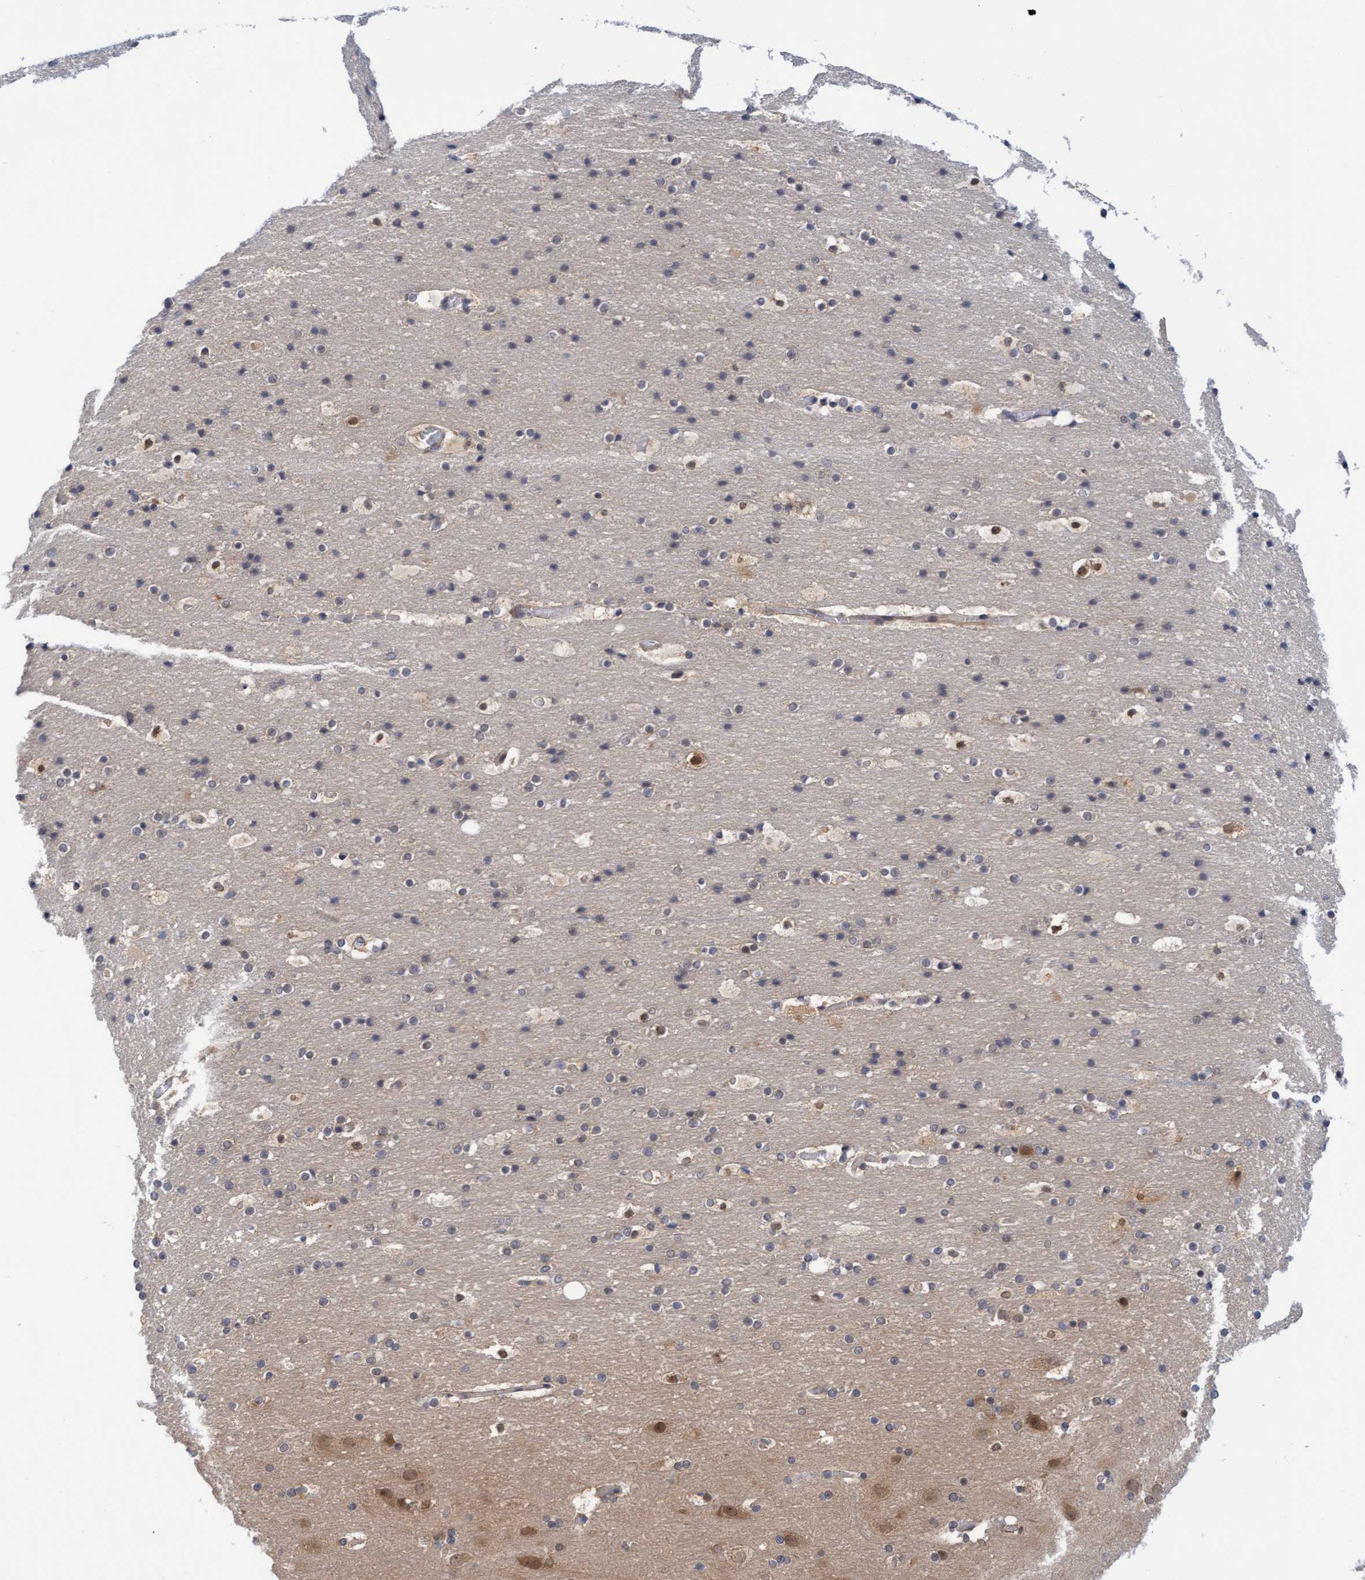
{"staining": {"intensity": "negative", "quantity": "none", "location": "none"}, "tissue": "cerebral cortex", "cell_type": "Endothelial cells", "image_type": "normal", "snomed": [{"axis": "morphology", "description": "Normal tissue, NOS"}, {"axis": "topography", "description": "Cerebral cortex"}], "caption": "Histopathology image shows no protein expression in endothelial cells of unremarkable cerebral cortex.", "gene": "AMZ2", "patient": {"sex": "male", "age": 57}}